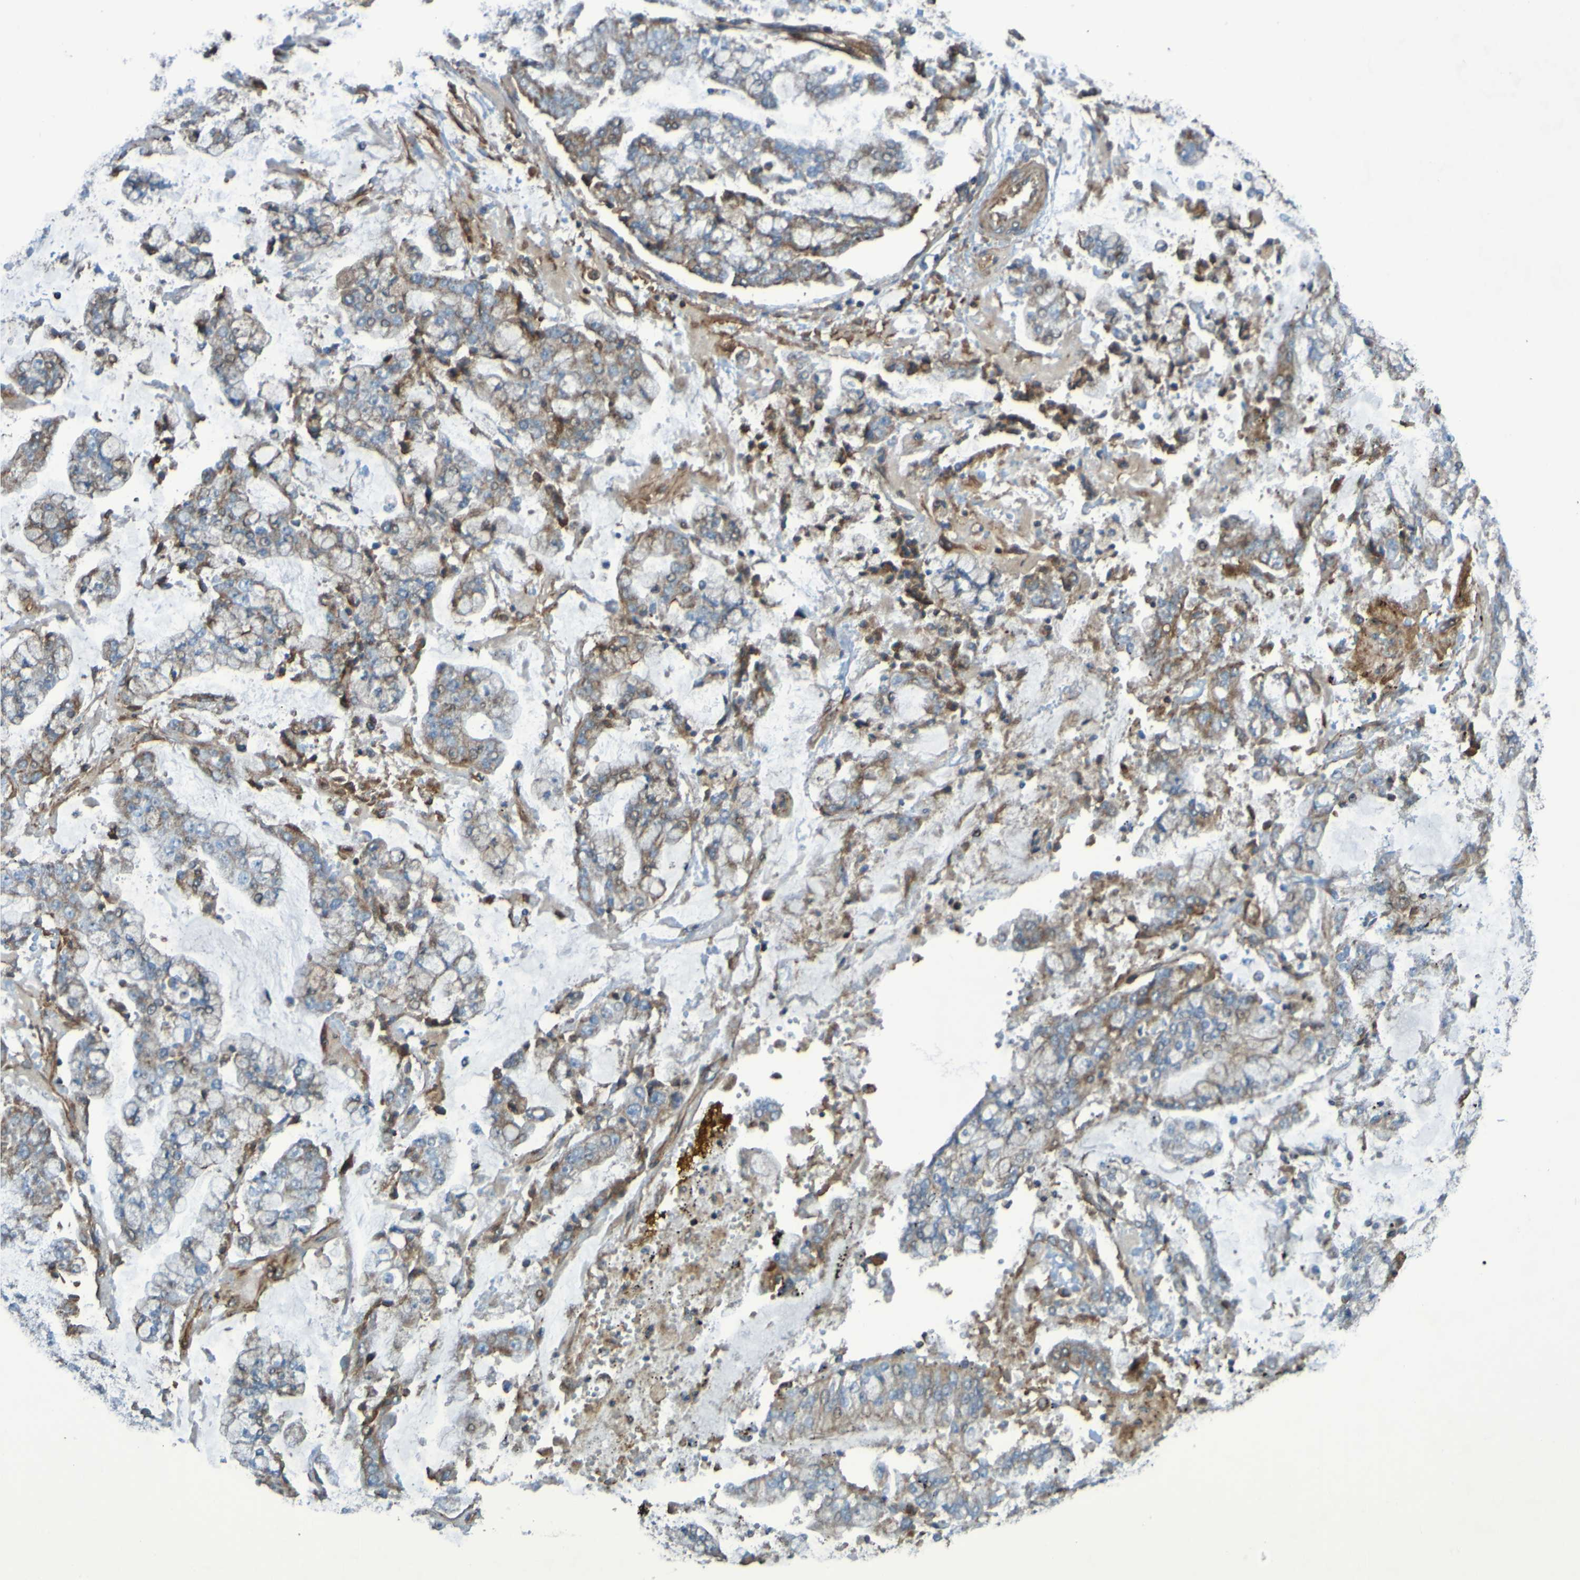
{"staining": {"intensity": "weak", "quantity": ">75%", "location": "cytoplasmic/membranous"}, "tissue": "stomach cancer", "cell_type": "Tumor cells", "image_type": "cancer", "snomed": [{"axis": "morphology", "description": "Adenocarcinoma, NOS"}, {"axis": "topography", "description": "Stomach"}], "caption": "Stomach cancer tissue reveals weak cytoplasmic/membranous staining in approximately >75% of tumor cells", "gene": "PDGFB", "patient": {"sex": "male", "age": 76}}